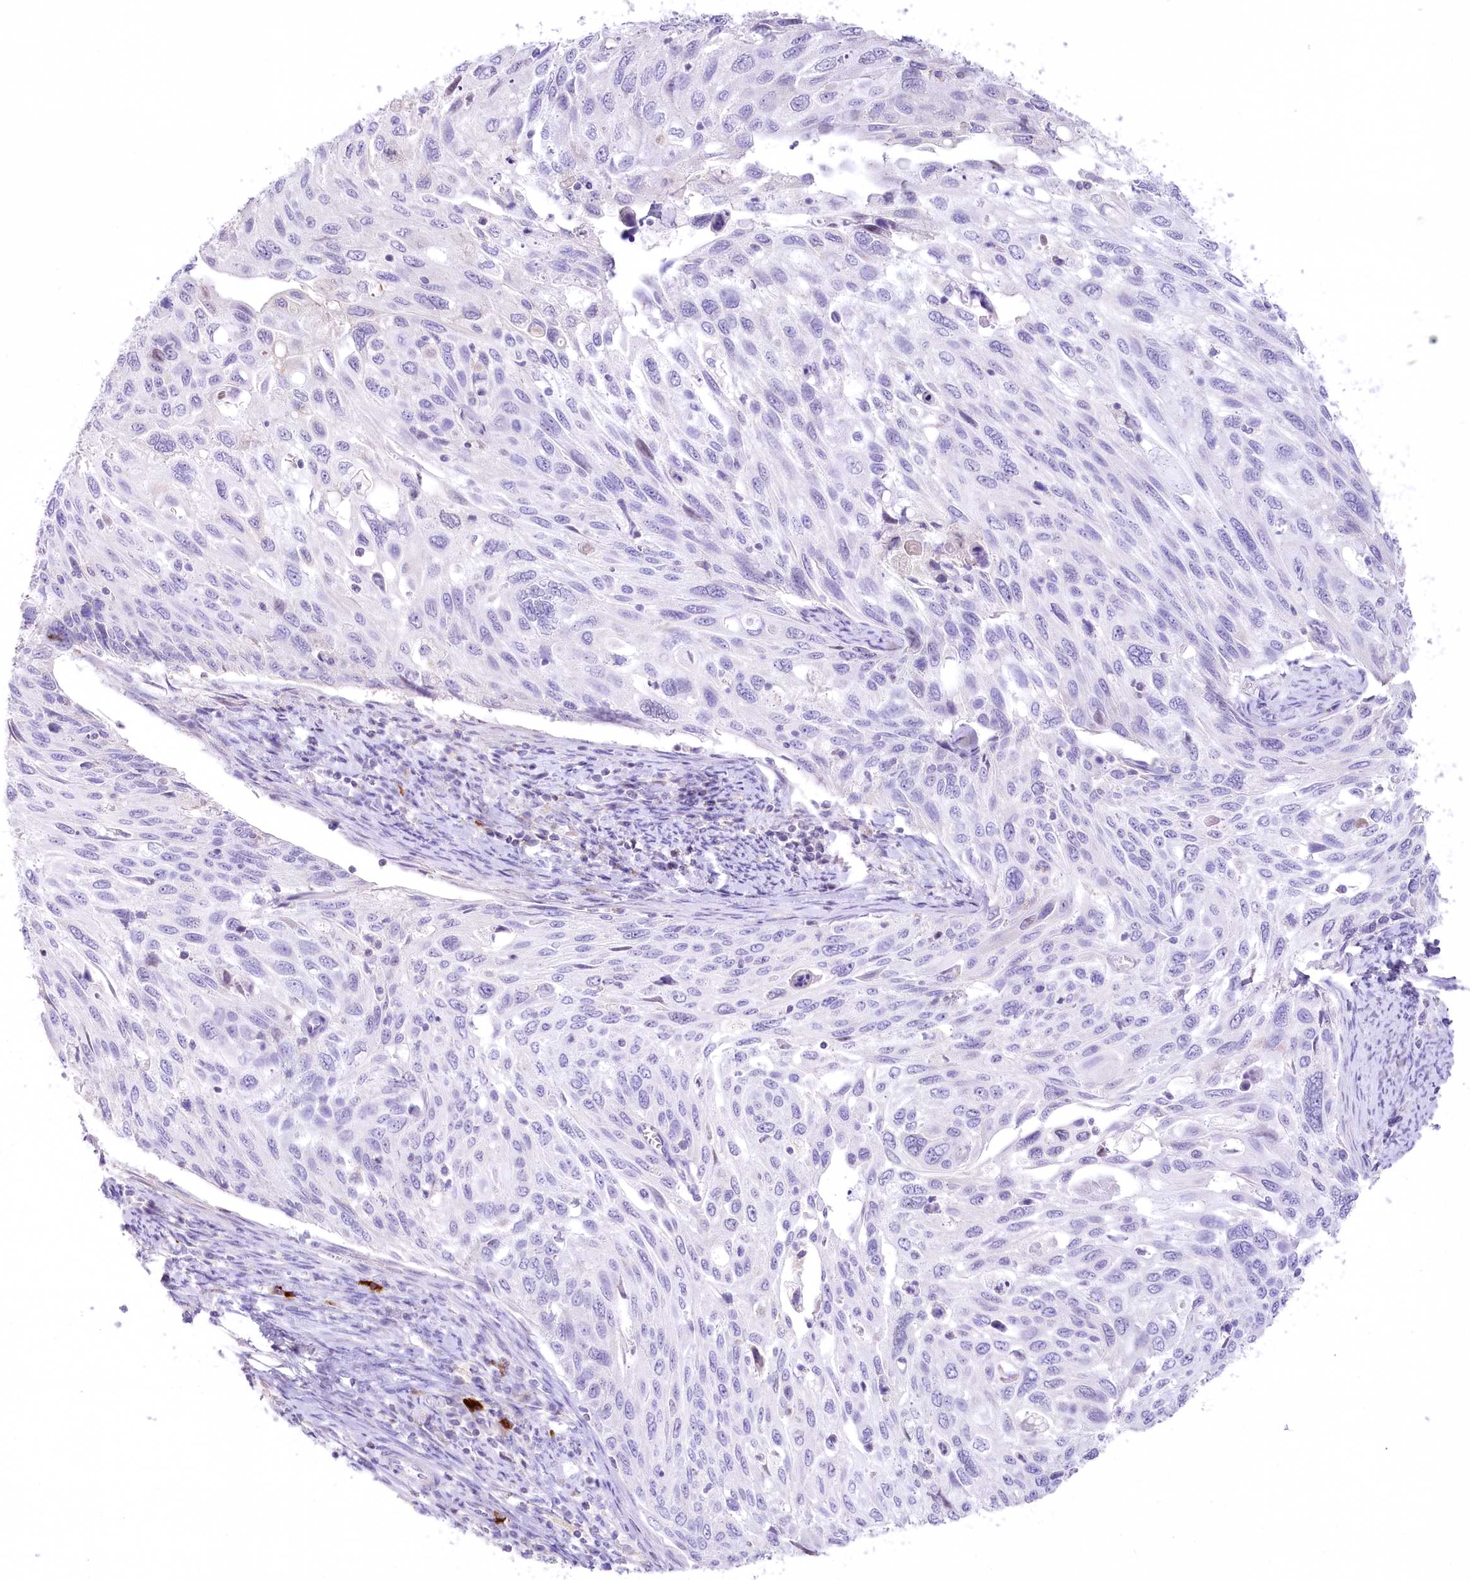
{"staining": {"intensity": "negative", "quantity": "none", "location": "none"}, "tissue": "cervical cancer", "cell_type": "Tumor cells", "image_type": "cancer", "snomed": [{"axis": "morphology", "description": "Squamous cell carcinoma, NOS"}, {"axis": "topography", "description": "Cervix"}], "caption": "Immunohistochemical staining of cervical squamous cell carcinoma shows no significant expression in tumor cells.", "gene": "MYOZ1", "patient": {"sex": "female", "age": 70}}